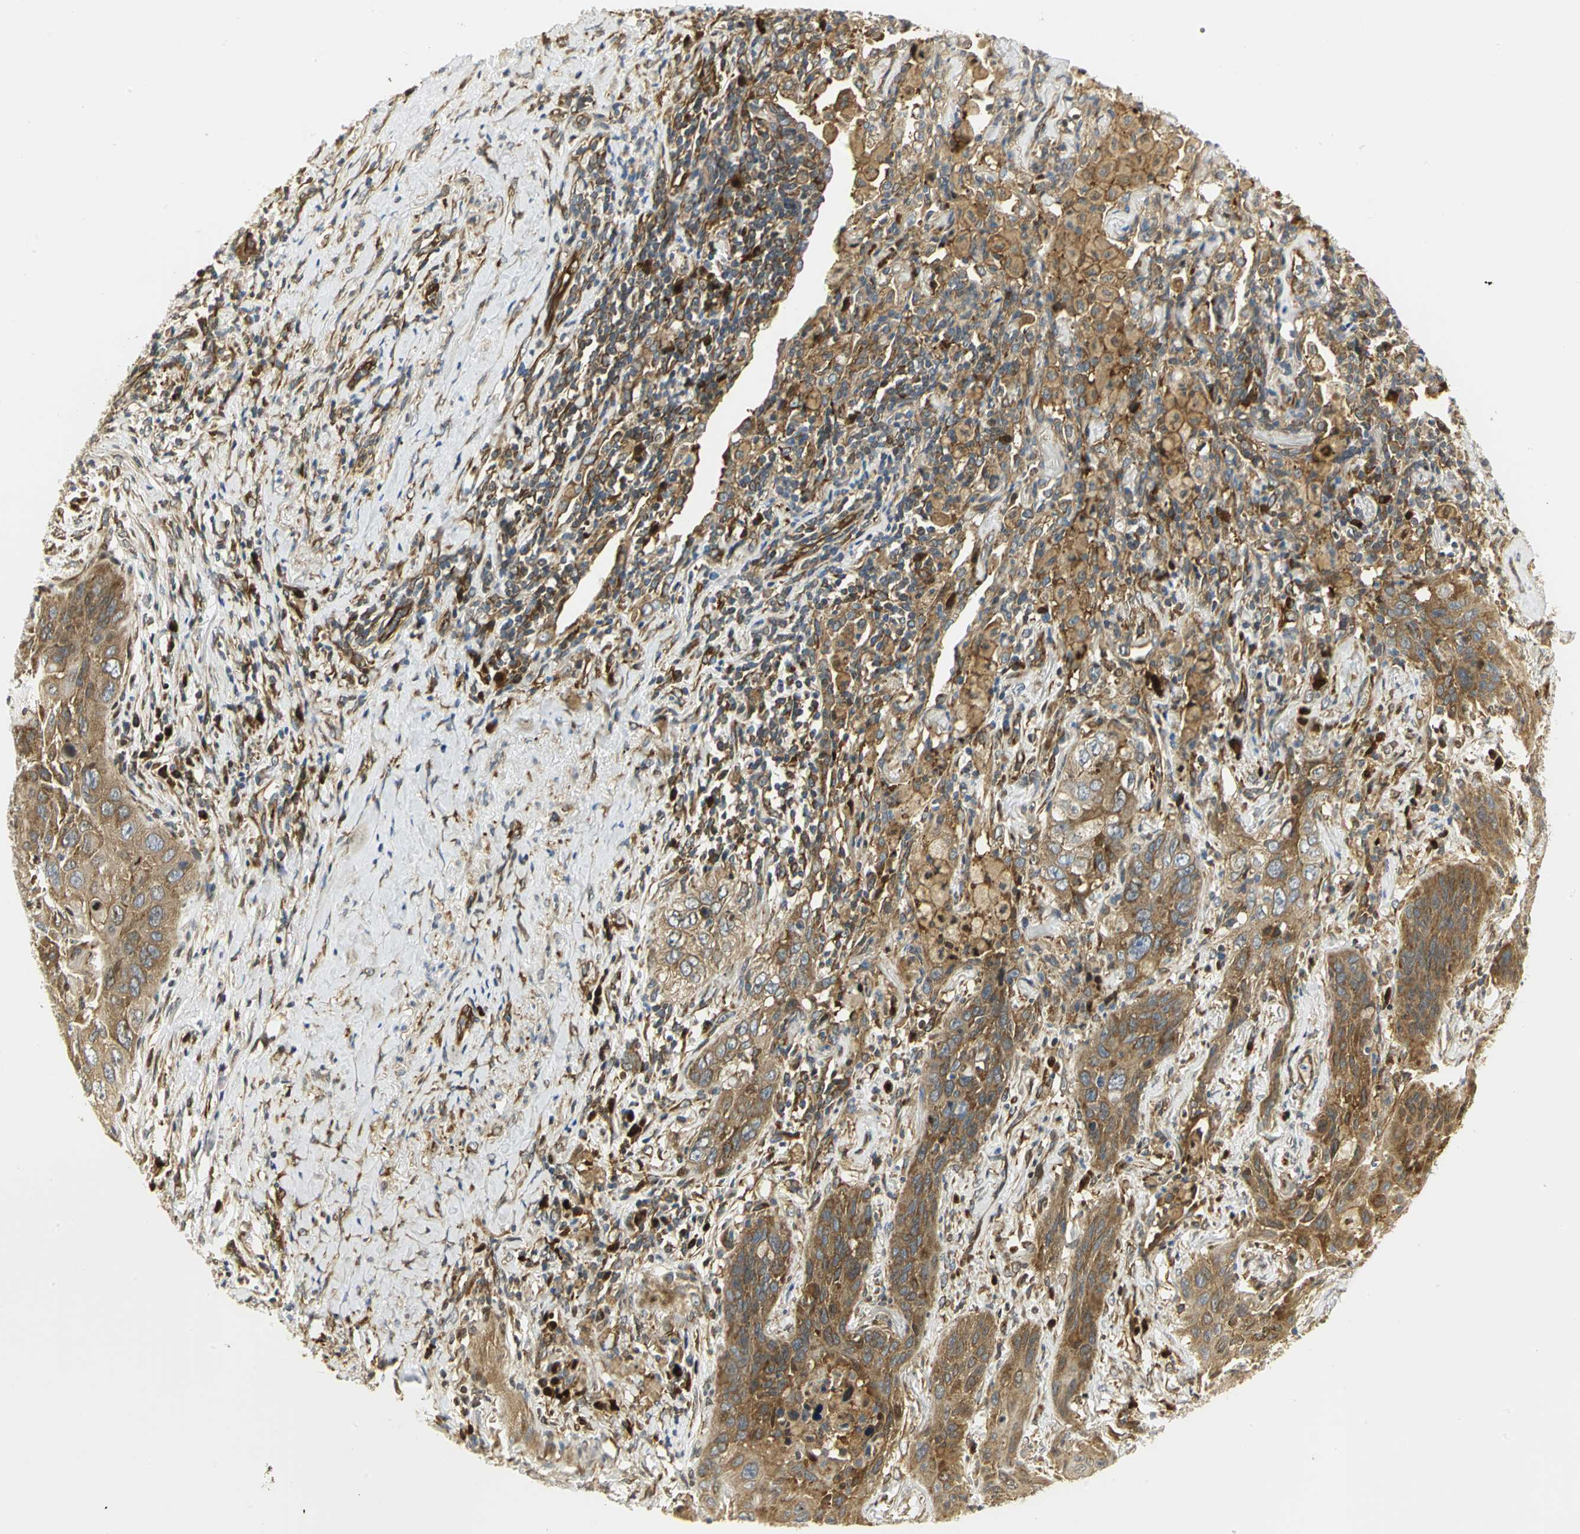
{"staining": {"intensity": "moderate", "quantity": ">75%", "location": "cytoplasmic/membranous"}, "tissue": "lung cancer", "cell_type": "Tumor cells", "image_type": "cancer", "snomed": [{"axis": "morphology", "description": "Squamous cell carcinoma, NOS"}, {"axis": "topography", "description": "Lung"}], "caption": "Immunohistochemistry (IHC) histopathology image of neoplastic tissue: lung squamous cell carcinoma stained using IHC reveals medium levels of moderate protein expression localized specifically in the cytoplasmic/membranous of tumor cells, appearing as a cytoplasmic/membranous brown color.", "gene": "EEA1", "patient": {"sex": "female", "age": 67}}